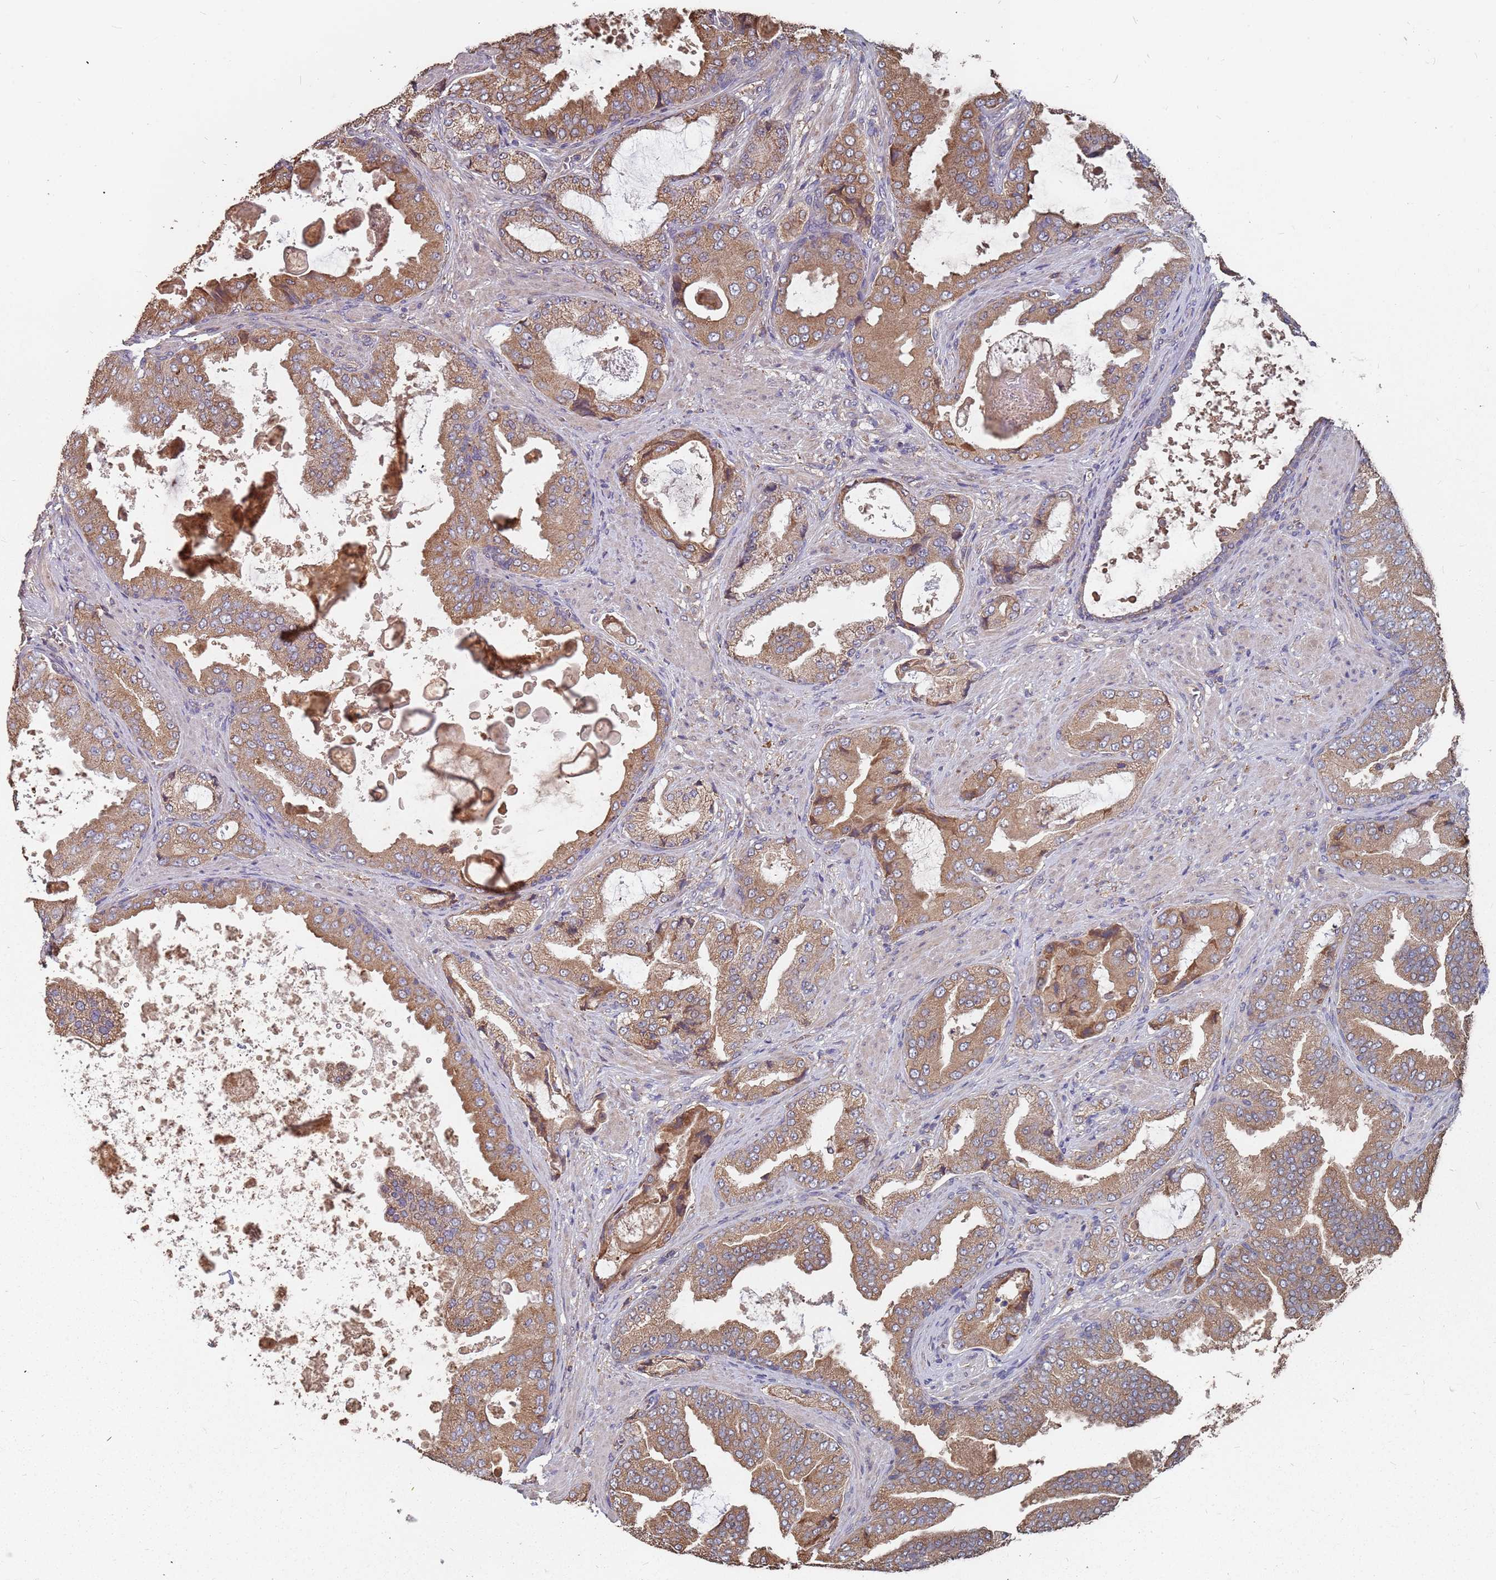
{"staining": {"intensity": "moderate", "quantity": ">75%", "location": "cytoplasmic/membranous"}, "tissue": "prostate cancer", "cell_type": "Tumor cells", "image_type": "cancer", "snomed": [{"axis": "morphology", "description": "Adenocarcinoma, High grade"}, {"axis": "topography", "description": "Prostate"}], "caption": "Tumor cells reveal medium levels of moderate cytoplasmic/membranous expression in approximately >75% of cells in human prostate adenocarcinoma (high-grade).", "gene": "ATG5", "patient": {"sex": "male", "age": 68}}